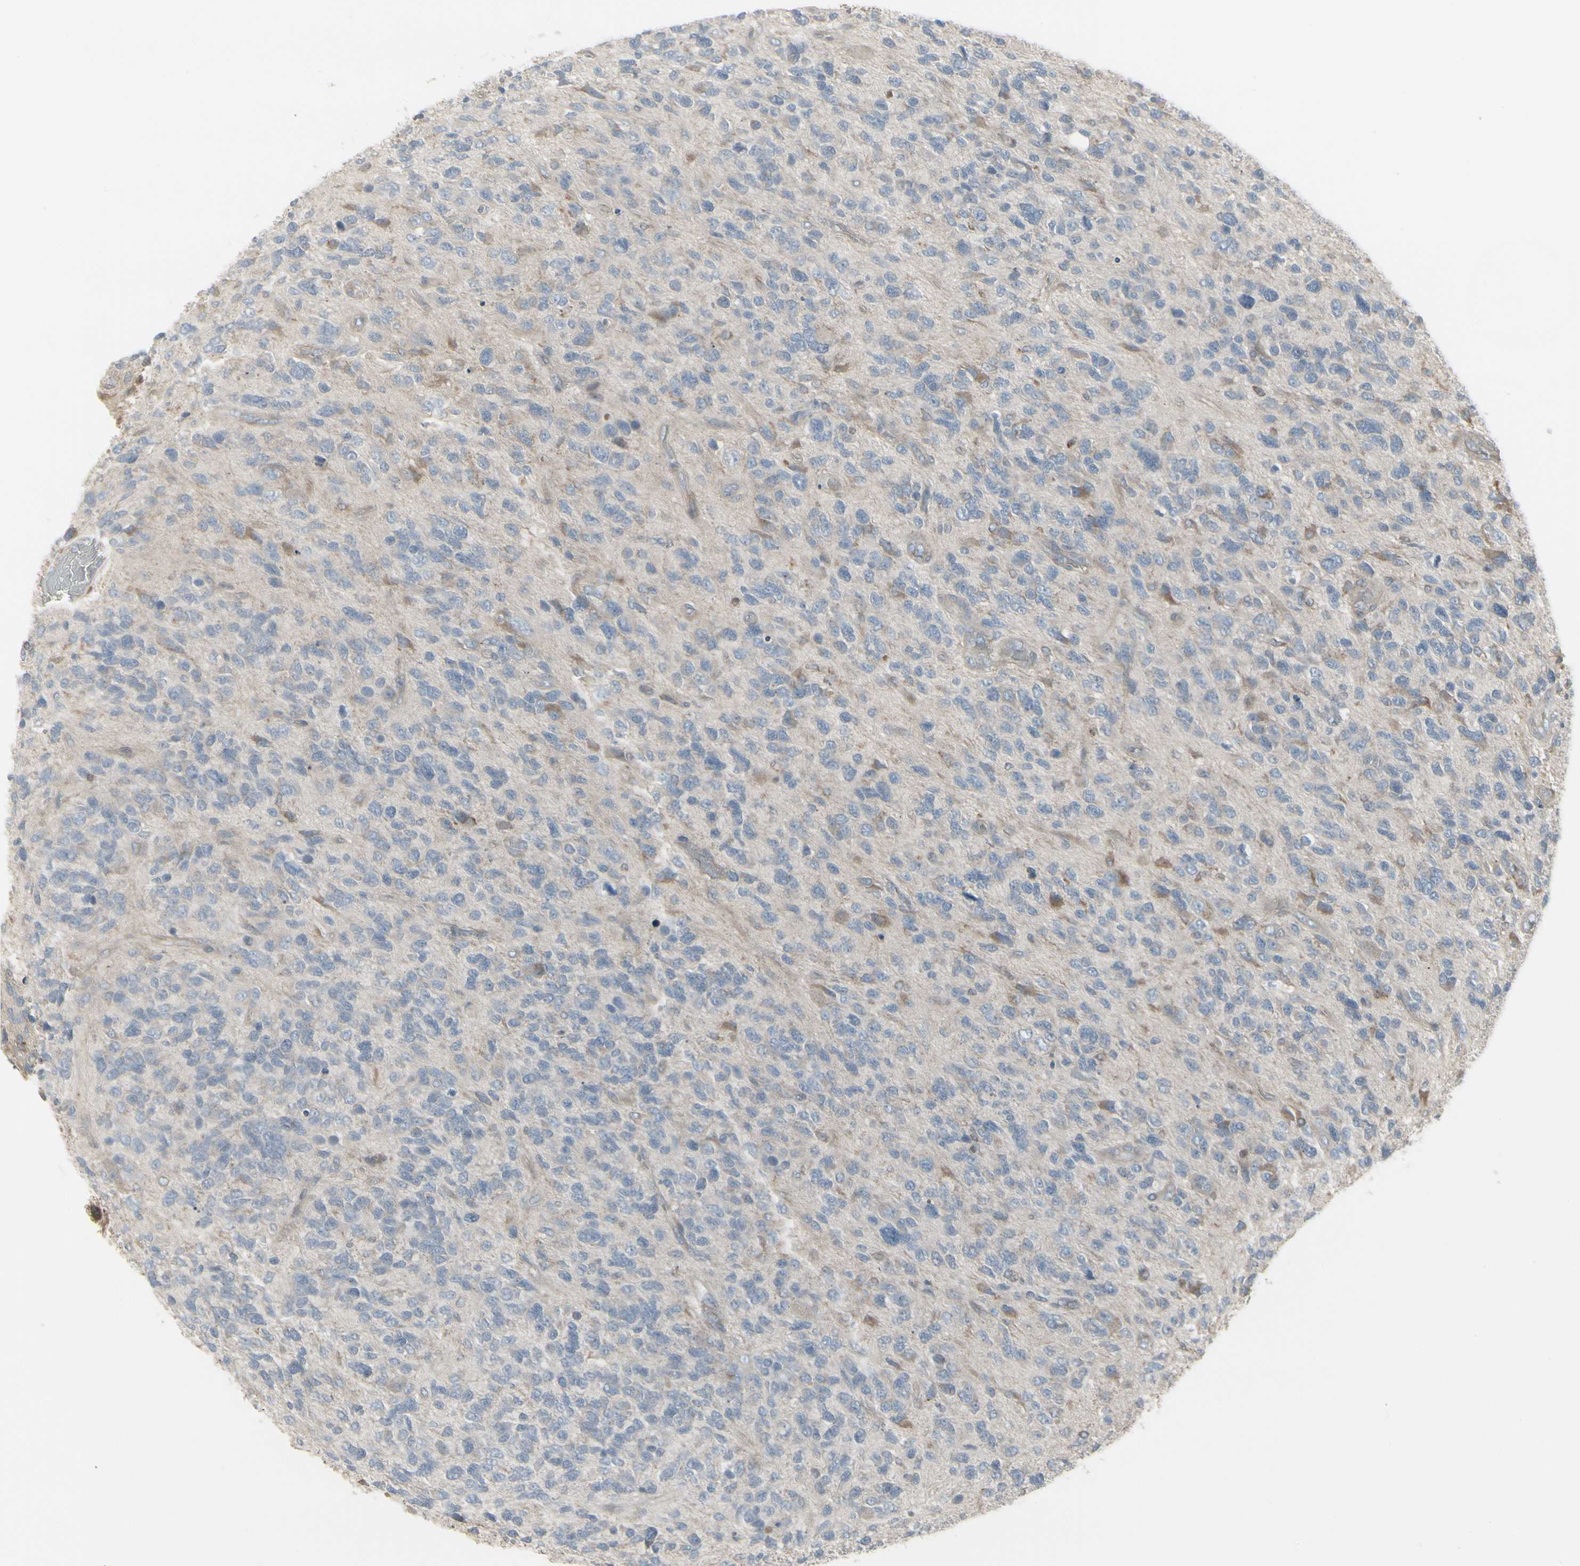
{"staining": {"intensity": "weak", "quantity": "25%-75%", "location": "cytoplasmic/membranous"}, "tissue": "glioma", "cell_type": "Tumor cells", "image_type": "cancer", "snomed": [{"axis": "morphology", "description": "Glioma, malignant, High grade"}, {"axis": "topography", "description": "Brain"}], "caption": "Protein positivity by immunohistochemistry shows weak cytoplasmic/membranous positivity in approximately 25%-75% of tumor cells in malignant glioma (high-grade).", "gene": "EPS15", "patient": {"sex": "female", "age": 58}}